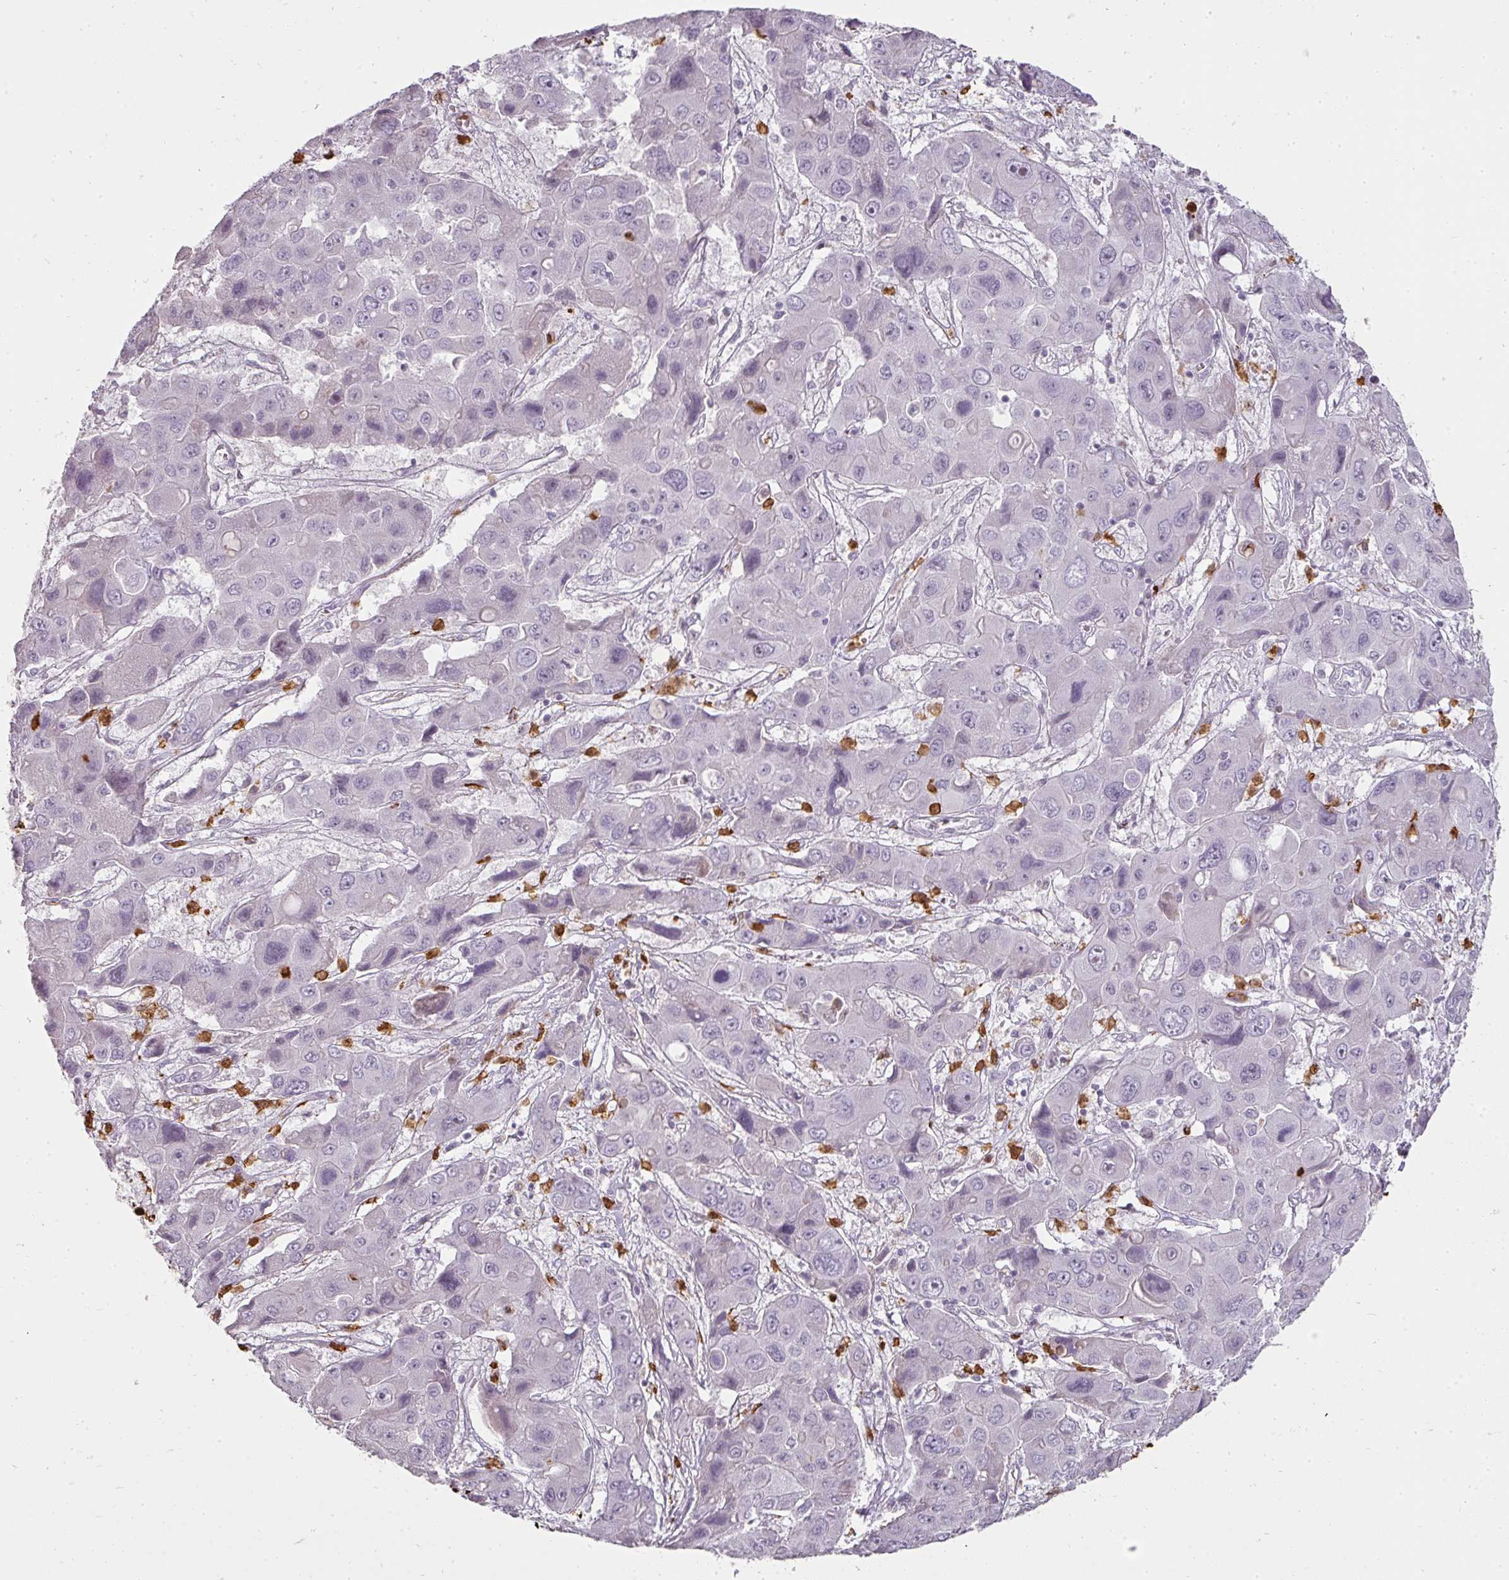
{"staining": {"intensity": "negative", "quantity": "none", "location": "none"}, "tissue": "liver cancer", "cell_type": "Tumor cells", "image_type": "cancer", "snomed": [{"axis": "morphology", "description": "Cholangiocarcinoma"}, {"axis": "topography", "description": "Liver"}], "caption": "High magnification brightfield microscopy of liver cancer stained with DAB (brown) and counterstained with hematoxylin (blue): tumor cells show no significant staining.", "gene": "BIK", "patient": {"sex": "male", "age": 67}}